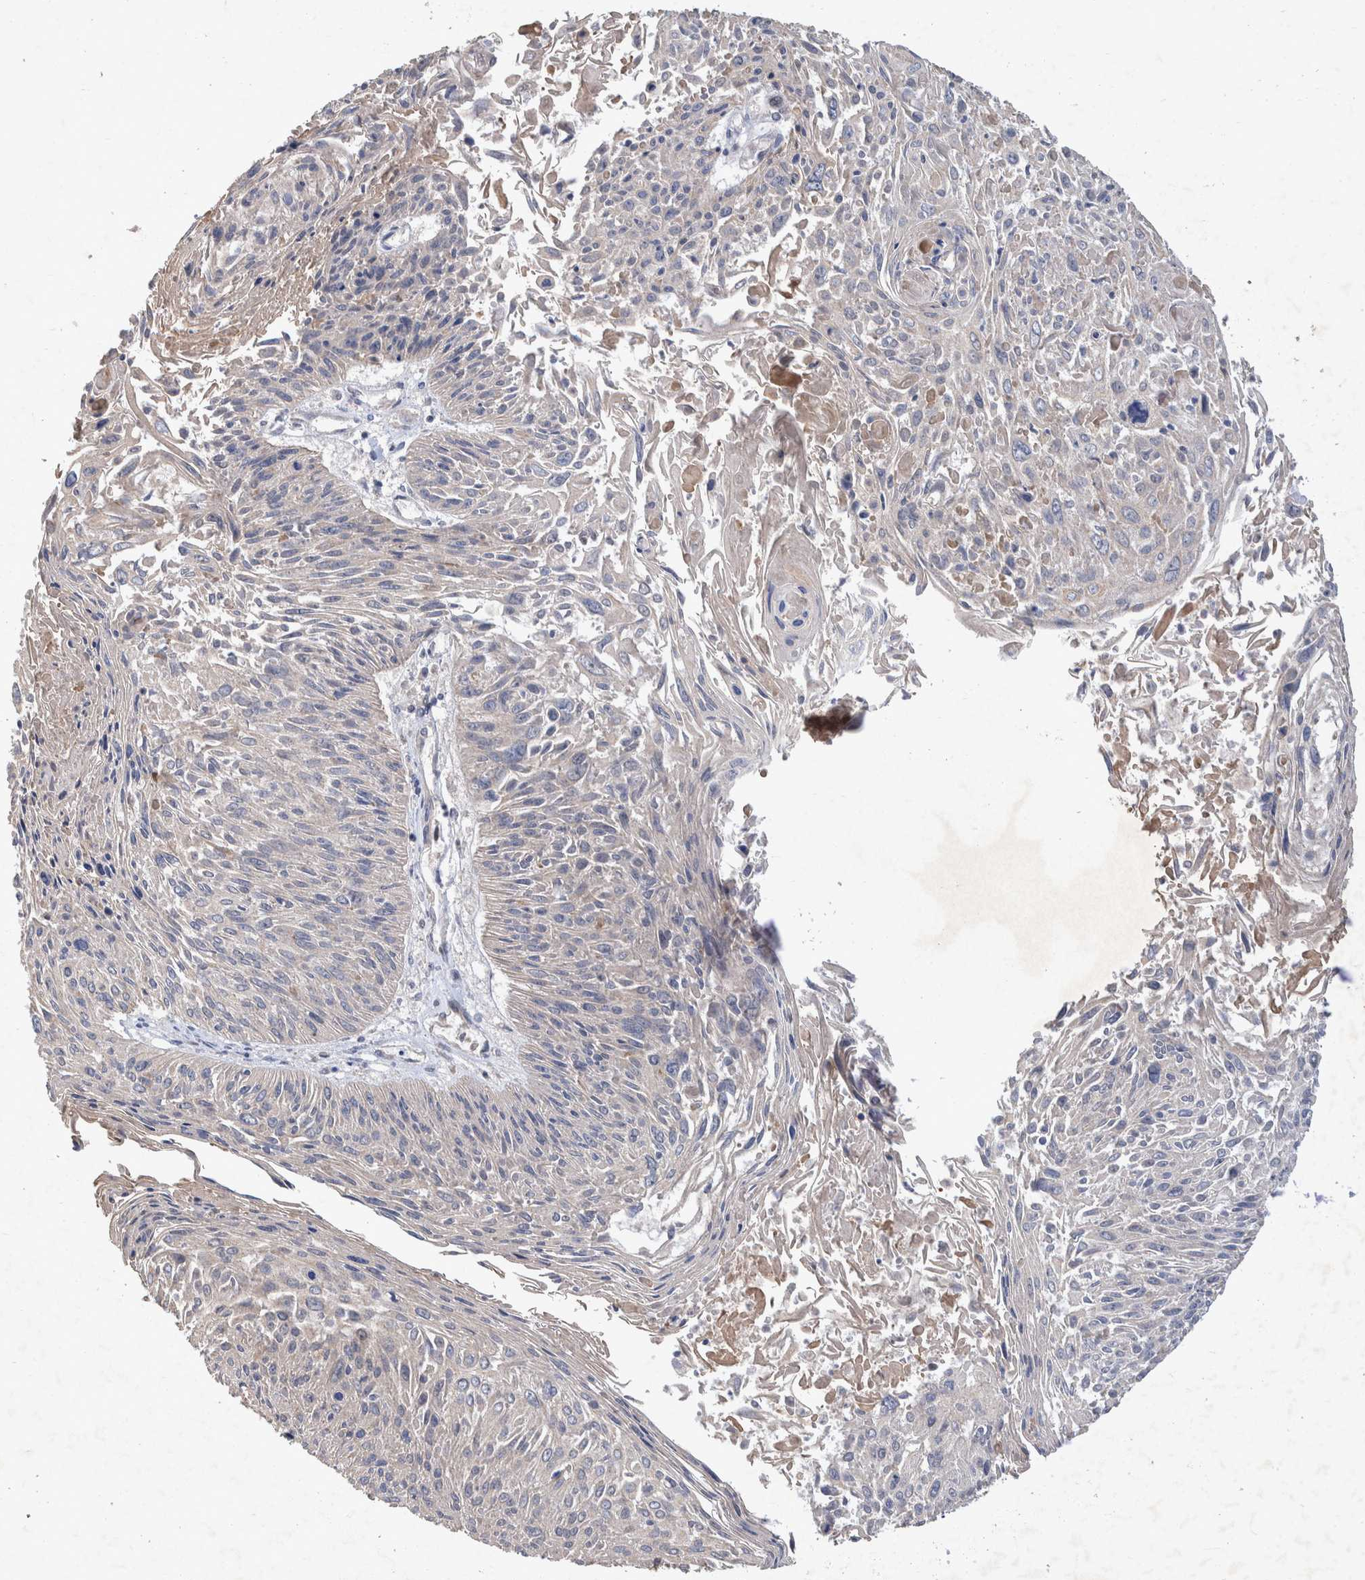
{"staining": {"intensity": "negative", "quantity": "none", "location": "none"}, "tissue": "cervical cancer", "cell_type": "Tumor cells", "image_type": "cancer", "snomed": [{"axis": "morphology", "description": "Squamous cell carcinoma, NOS"}, {"axis": "topography", "description": "Cervix"}], "caption": "DAB immunohistochemical staining of human squamous cell carcinoma (cervical) demonstrates no significant positivity in tumor cells.", "gene": "PLPBP", "patient": {"sex": "female", "age": 51}}